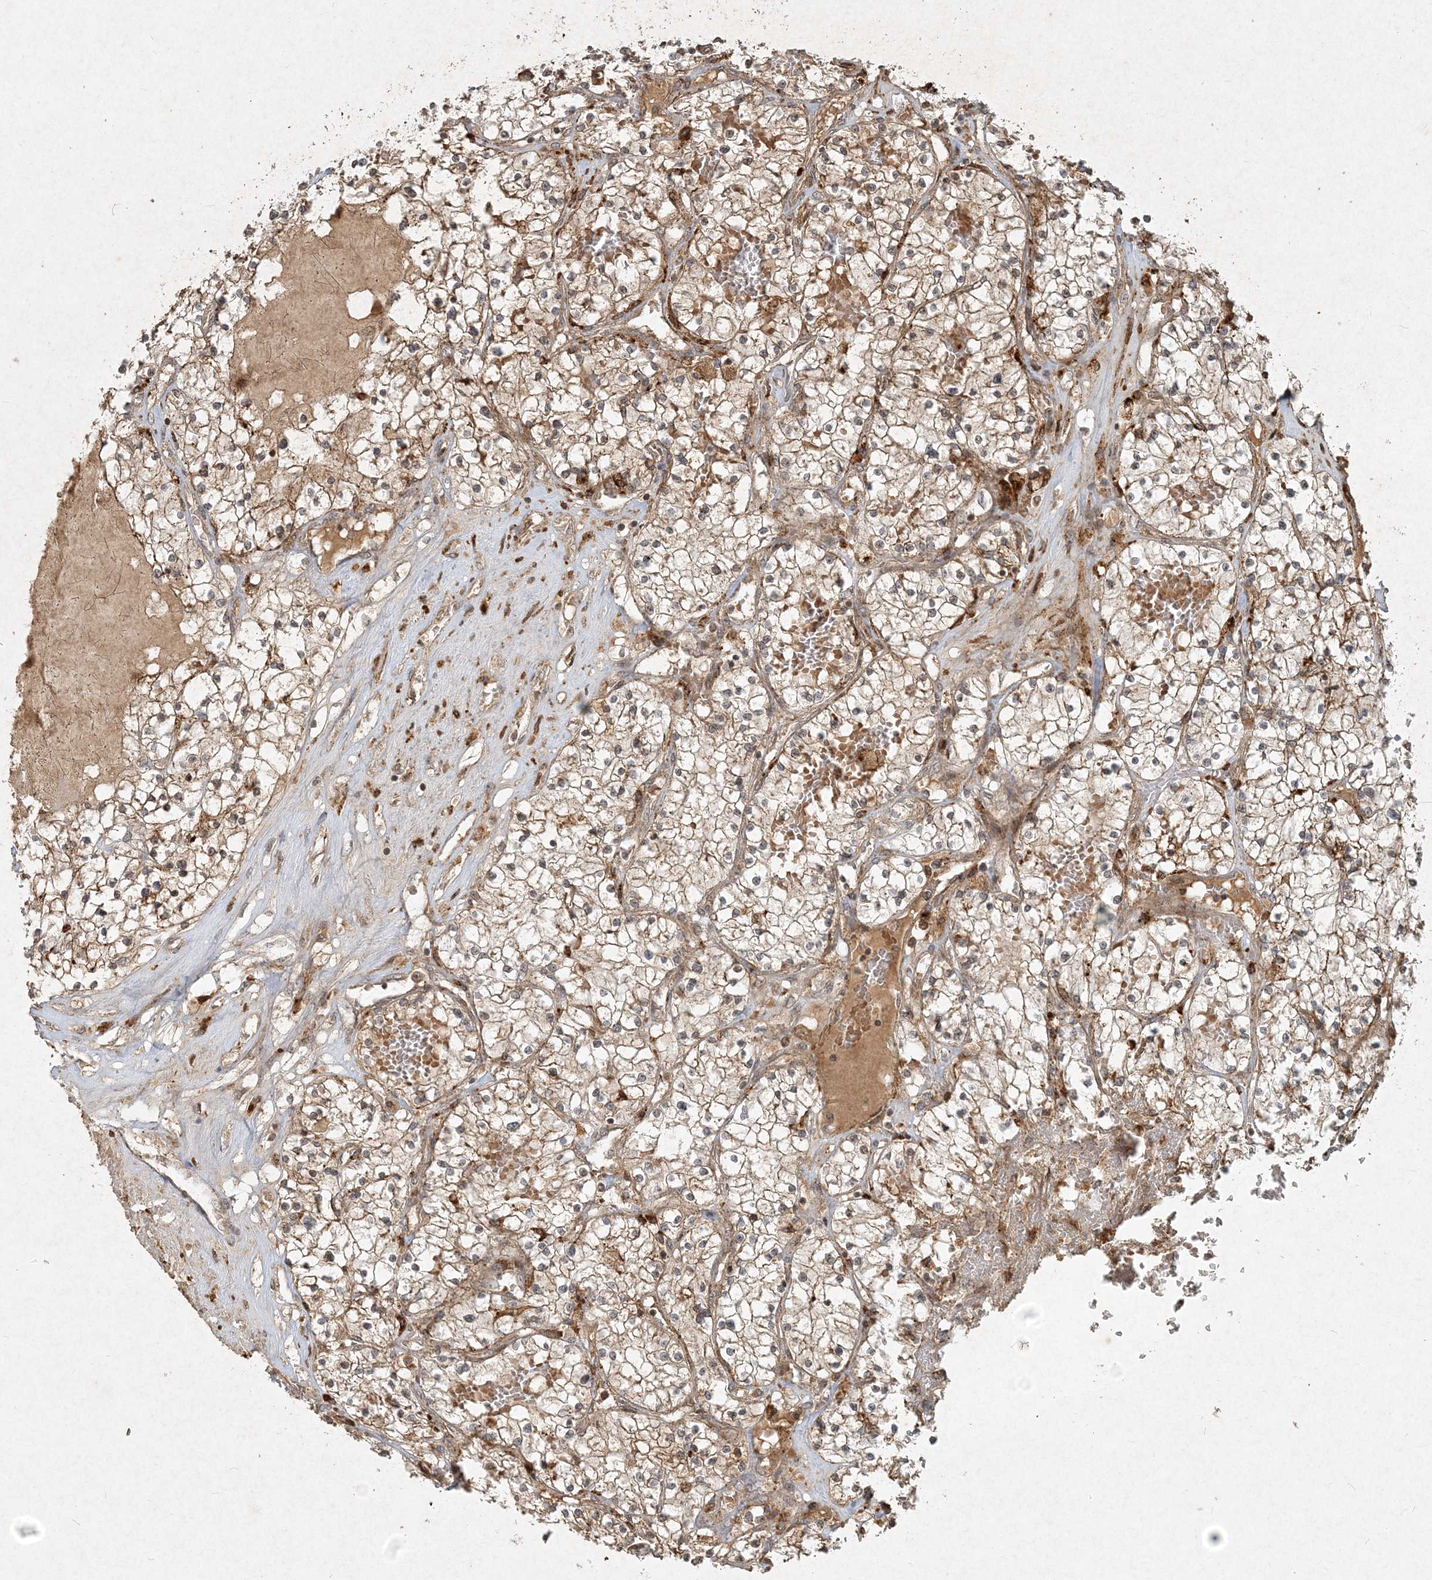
{"staining": {"intensity": "weak", "quantity": "25%-75%", "location": "cytoplasmic/membranous"}, "tissue": "renal cancer", "cell_type": "Tumor cells", "image_type": "cancer", "snomed": [{"axis": "morphology", "description": "Normal tissue, NOS"}, {"axis": "morphology", "description": "Adenocarcinoma, NOS"}, {"axis": "topography", "description": "Kidney"}], "caption": "A low amount of weak cytoplasmic/membranous staining is appreciated in about 25%-75% of tumor cells in renal cancer (adenocarcinoma) tissue.", "gene": "NARS1", "patient": {"sex": "male", "age": 68}}